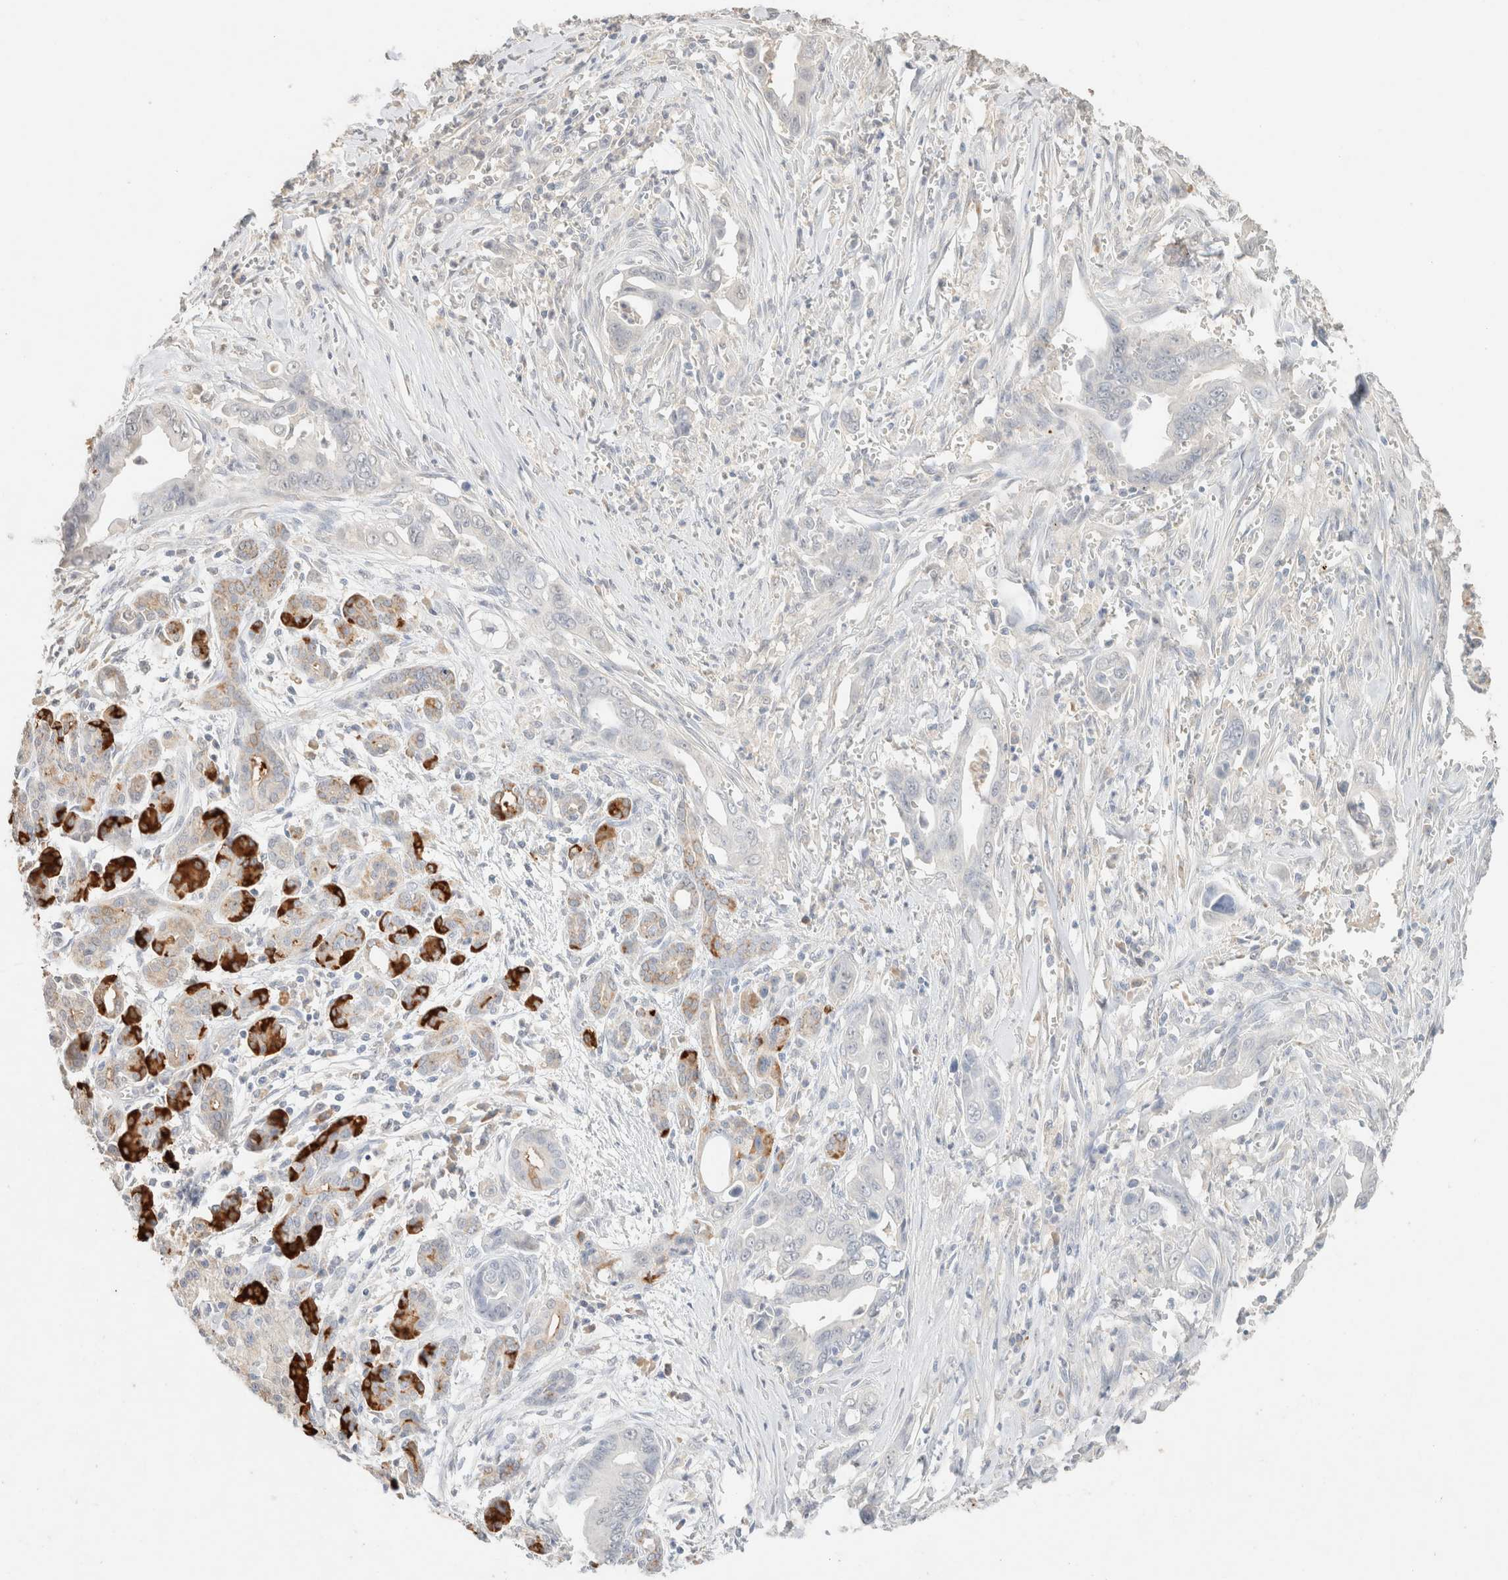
{"staining": {"intensity": "negative", "quantity": "none", "location": "none"}, "tissue": "pancreatic cancer", "cell_type": "Tumor cells", "image_type": "cancer", "snomed": [{"axis": "morphology", "description": "Adenocarcinoma, NOS"}, {"axis": "topography", "description": "Pancreas"}], "caption": "This is an immunohistochemistry micrograph of human pancreatic adenocarcinoma. There is no positivity in tumor cells.", "gene": "CPA1", "patient": {"sex": "male", "age": 59}}